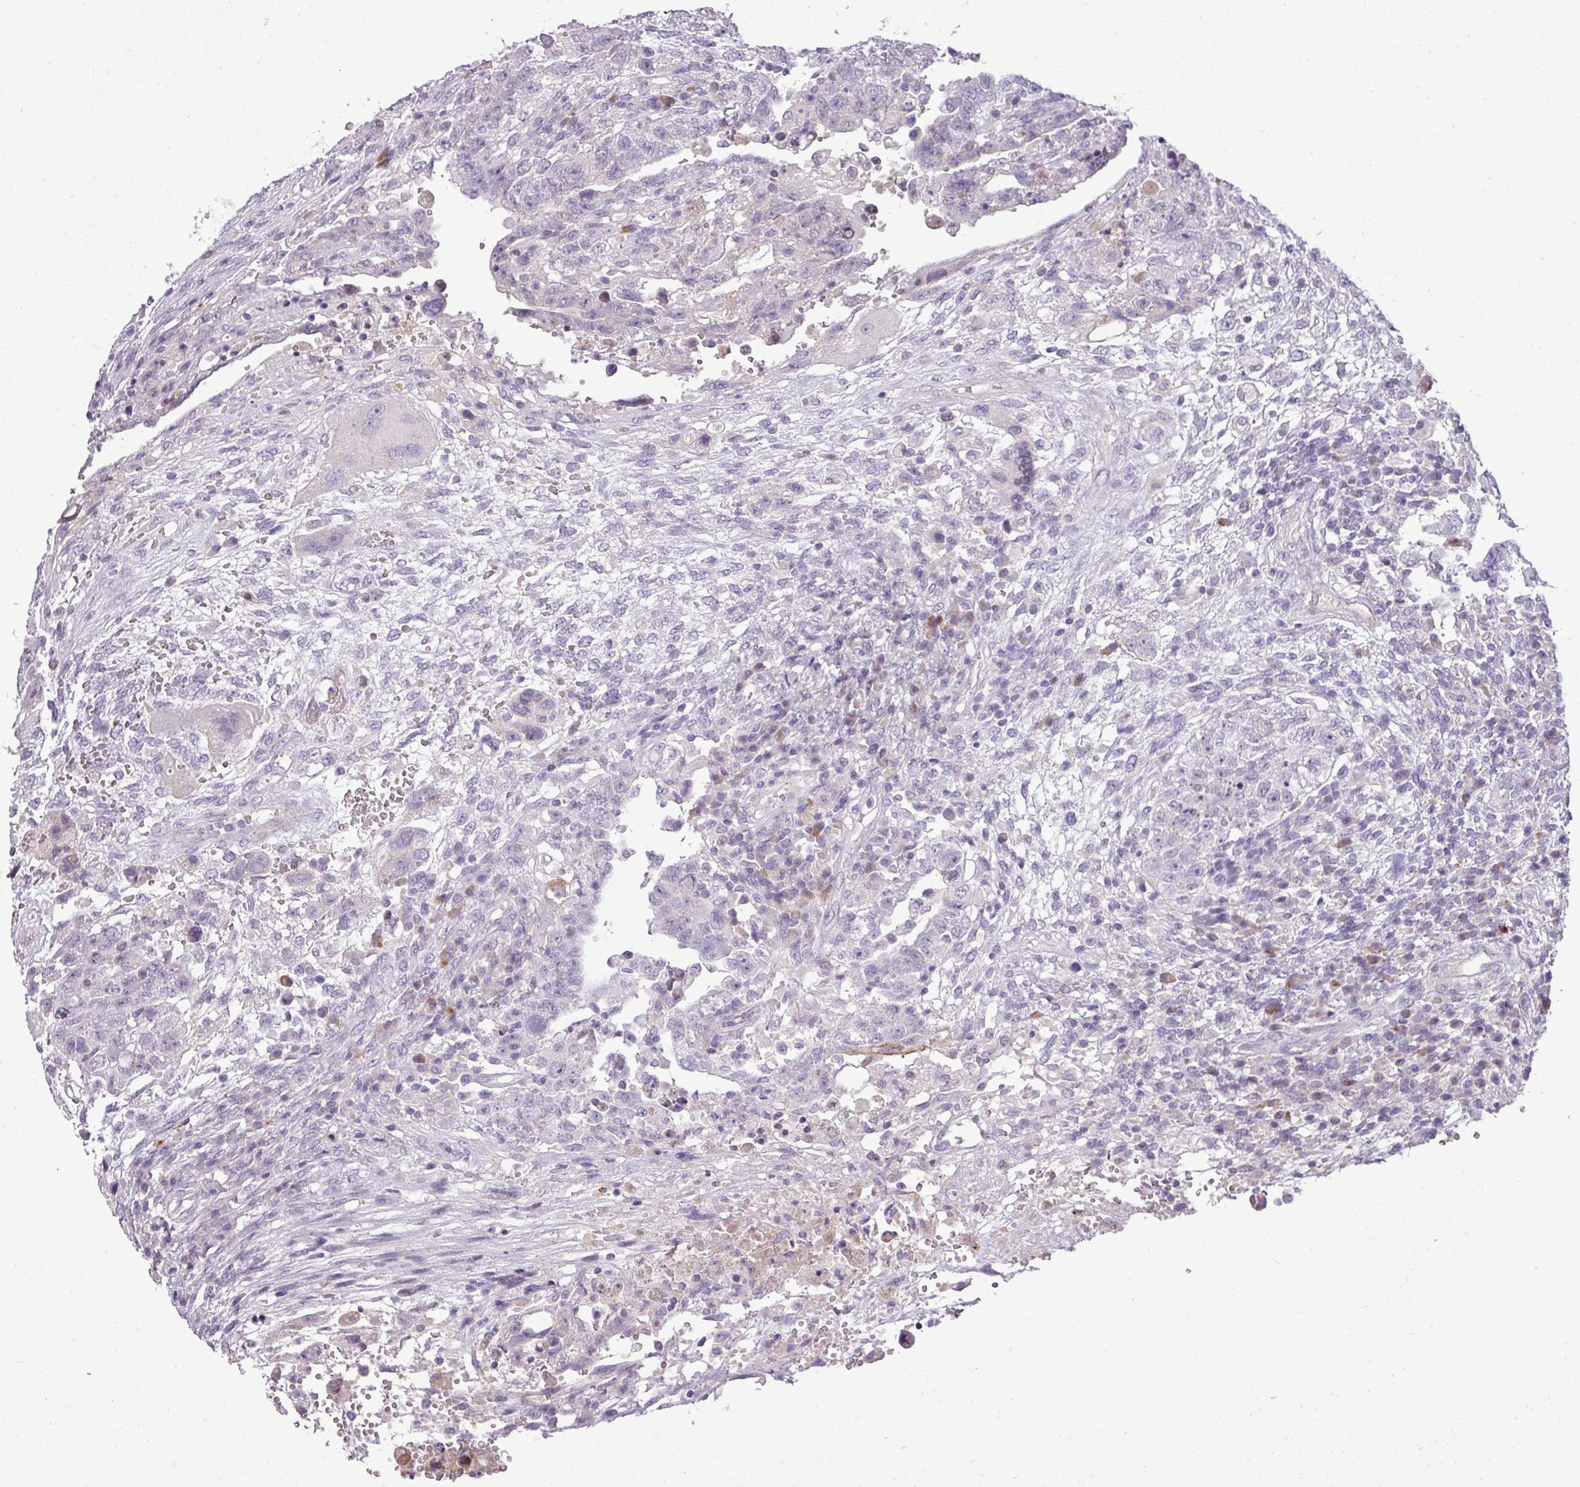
{"staining": {"intensity": "negative", "quantity": "none", "location": "none"}, "tissue": "testis cancer", "cell_type": "Tumor cells", "image_type": "cancer", "snomed": [{"axis": "morphology", "description": "Carcinoma, Embryonal, NOS"}, {"axis": "topography", "description": "Testis"}], "caption": "A high-resolution histopathology image shows immunohistochemistry (IHC) staining of testis cancer (embryonal carcinoma), which shows no significant positivity in tumor cells. Nuclei are stained in blue.", "gene": "C4B", "patient": {"sex": "male", "age": 26}}